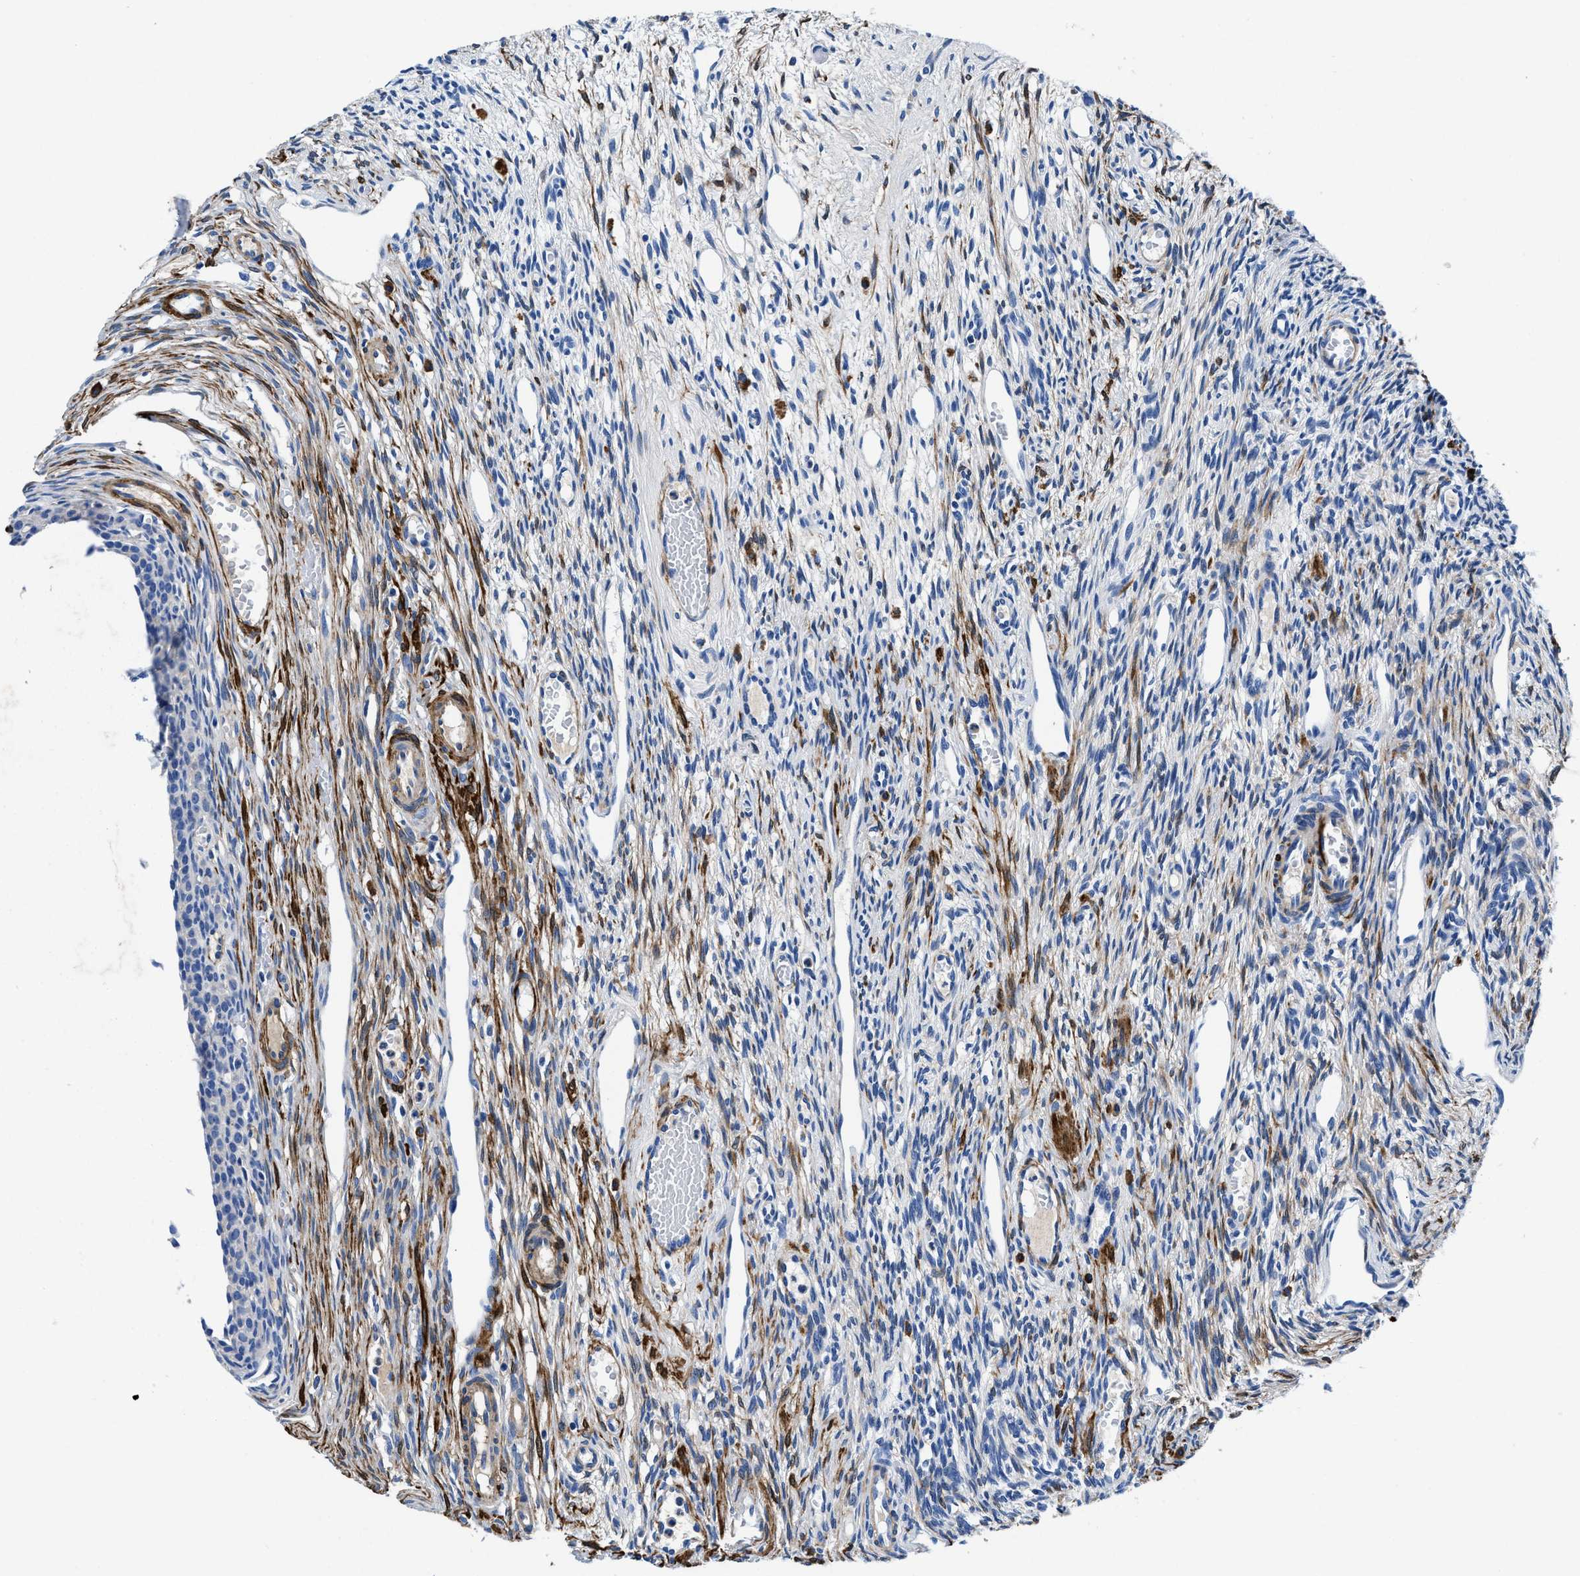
{"staining": {"intensity": "negative", "quantity": "none", "location": "none"}, "tissue": "ovary", "cell_type": "Ovarian stroma cells", "image_type": "normal", "snomed": [{"axis": "morphology", "description": "Normal tissue, NOS"}, {"axis": "topography", "description": "Ovary"}], "caption": "An immunohistochemistry histopathology image of normal ovary is shown. There is no staining in ovarian stroma cells of ovary. The staining is performed using DAB (3,3'-diaminobenzidine) brown chromogen with nuclei counter-stained in using hematoxylin.", "gene": "TEX261", "patient": {"sex": "female", "age": 33}}